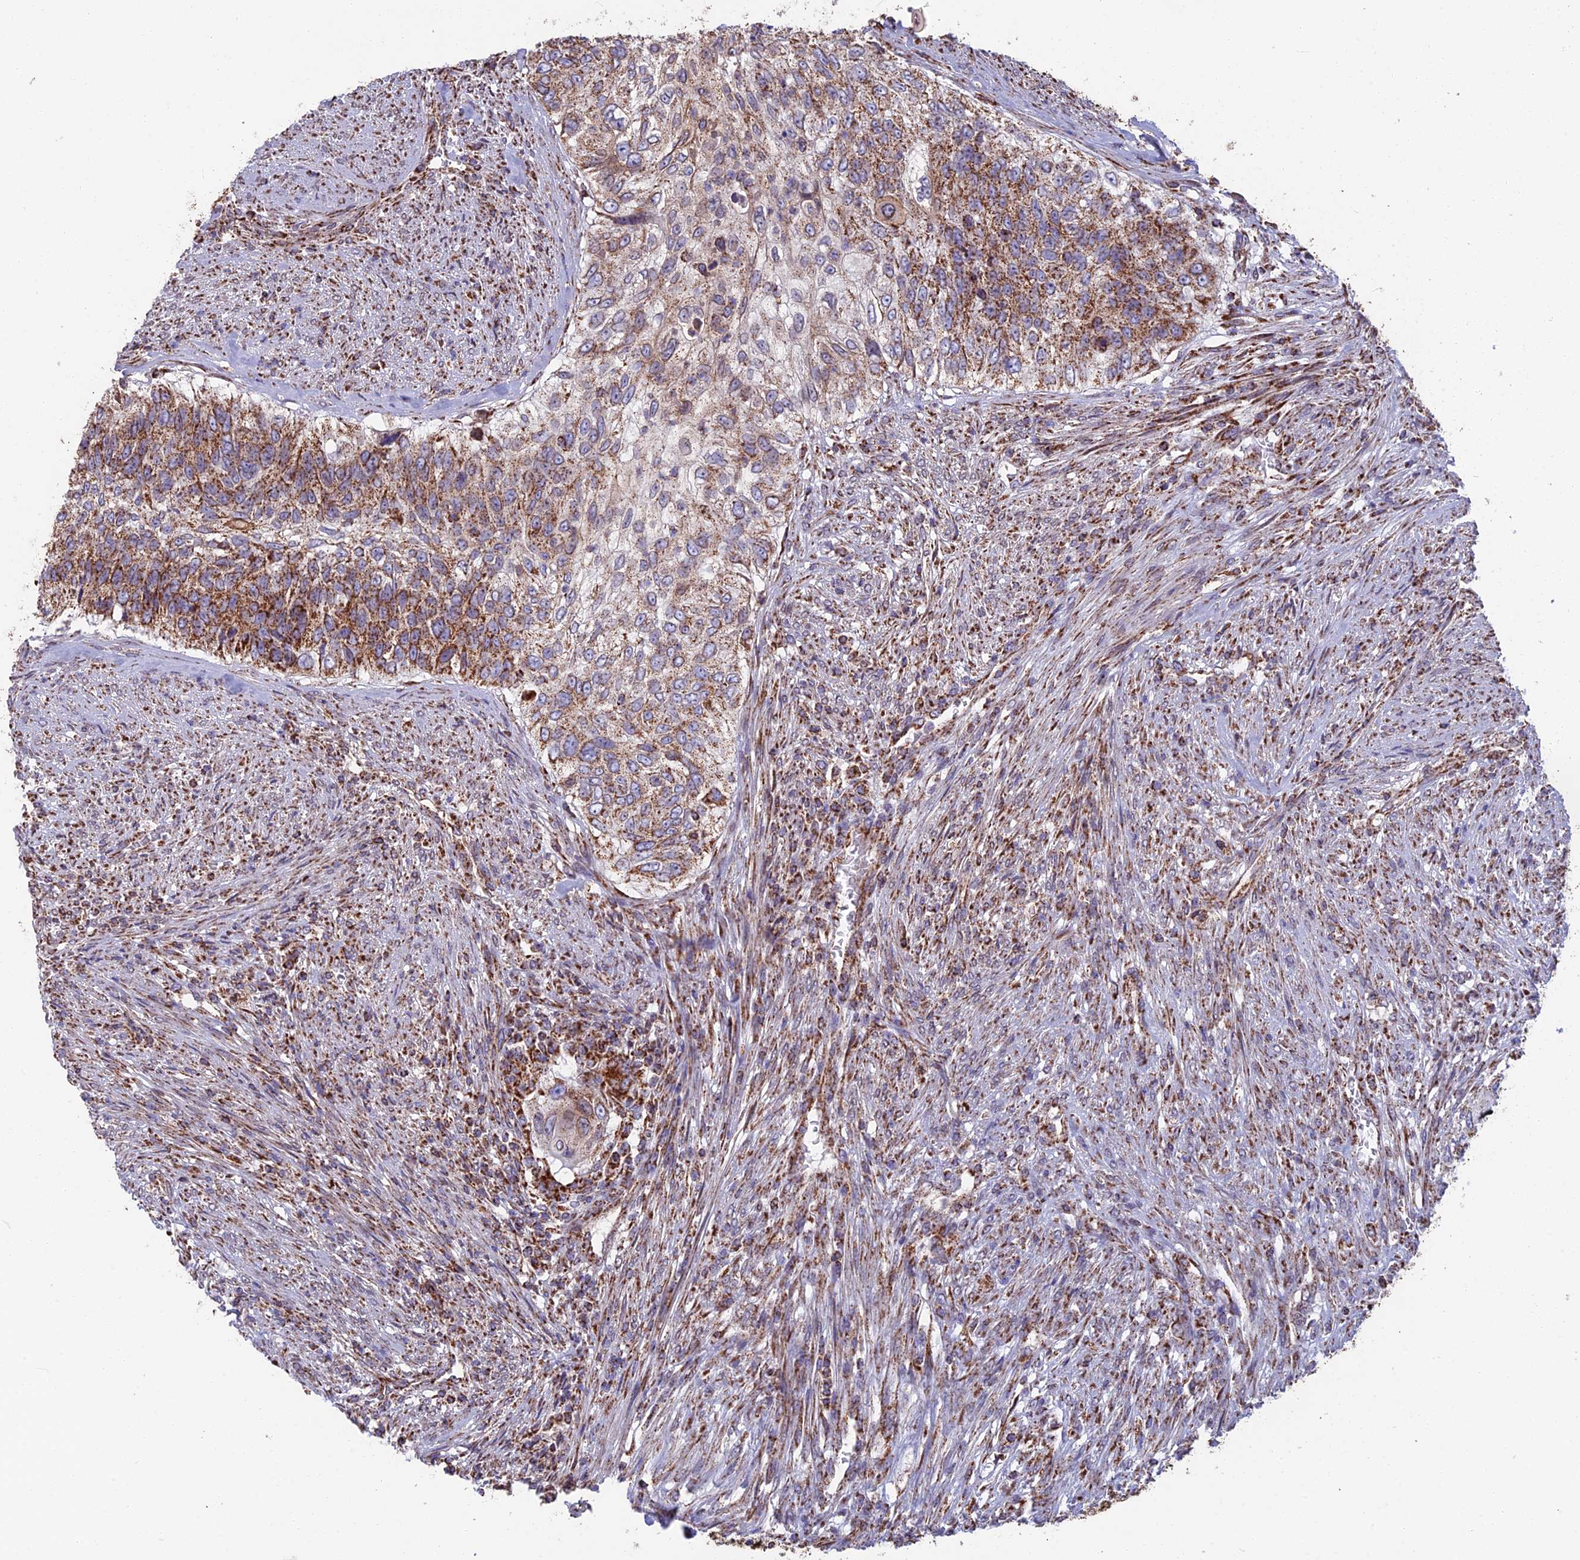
{"staining": {"intensity": "strong", "quantity": "25%-75%", "location": "cytoplasmic/membranous"}, "tissue": "urothelial cancer", "cell_type": "Tumor cells", "image_type": "cancer", "snomed": [{"axis": "morphology", "description": "Urothelial carcinoma, High grade"}, {"axis": "topography", "description": "Urinary bladder"}], "caption": "IHC micrograph of urothelial cancer stained for a protein (brown), which exhibits high levels of strong cytoplasmic/membranous staining in about 25%-75% of tumor cells.", "gene": "CS", "patient": {"sex": "female", "age": 60}}